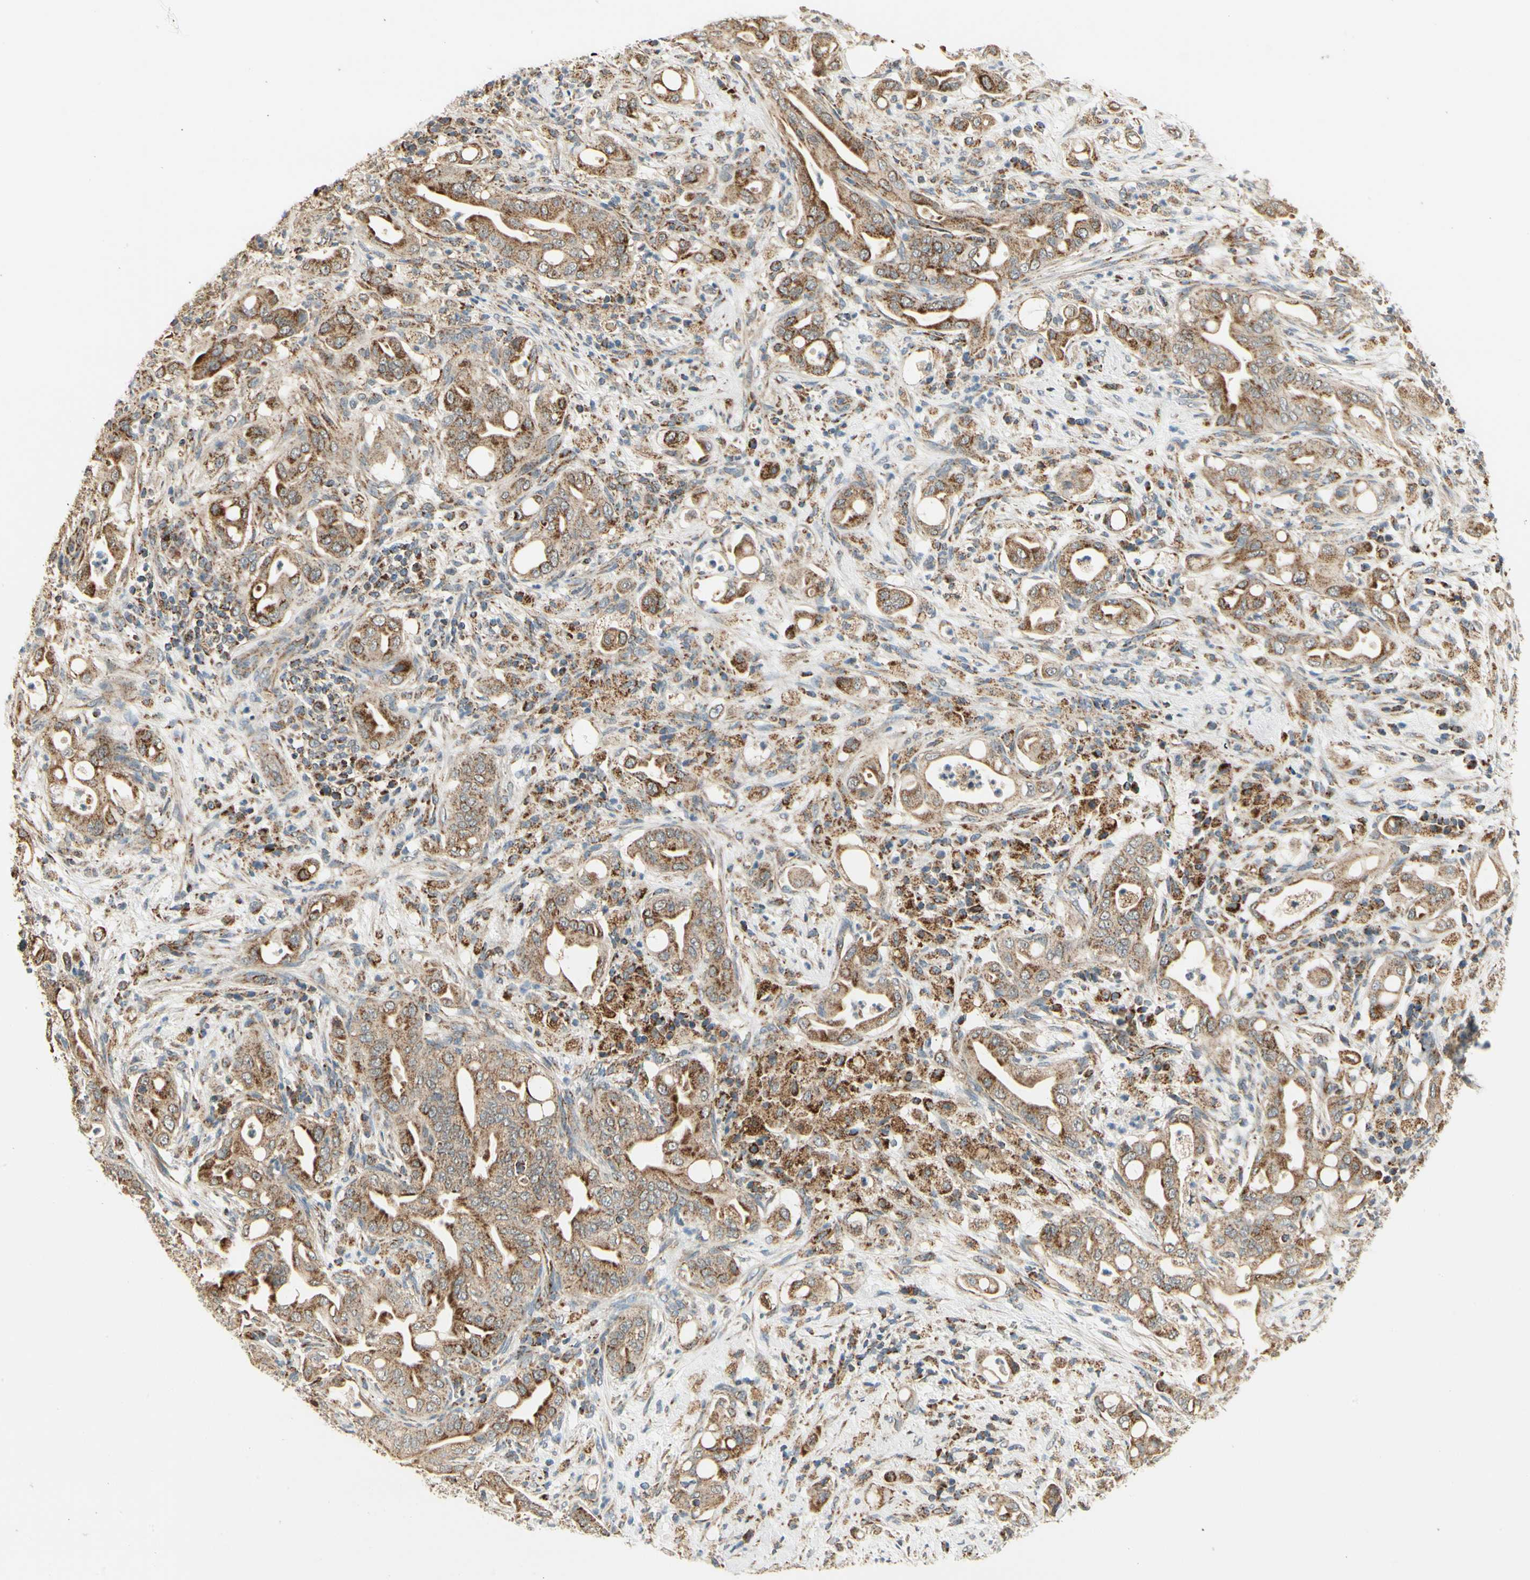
{"staining": {"intensity": "moderate", "quantity": ">75%", "location": "cytoplasmic/membranous"}, "tissue": "liver cancer", "cell_type": "Tumor cells", "image_type": "cancer", "snomed": [{"axis": "morphology", "description": "Cholangiocarcinoma"}, {"axis": "topography", "description": "Liver"}], "caption": "This micrograph reveals immunohistochemistry staining of liver cancer (cholangiocarcinoma), with medium moderate cytoplasmic/membranous staining in about >75% of tumor cells.", "gene": "EPHB3", "patient": {"sex": "female", "age": 68}}